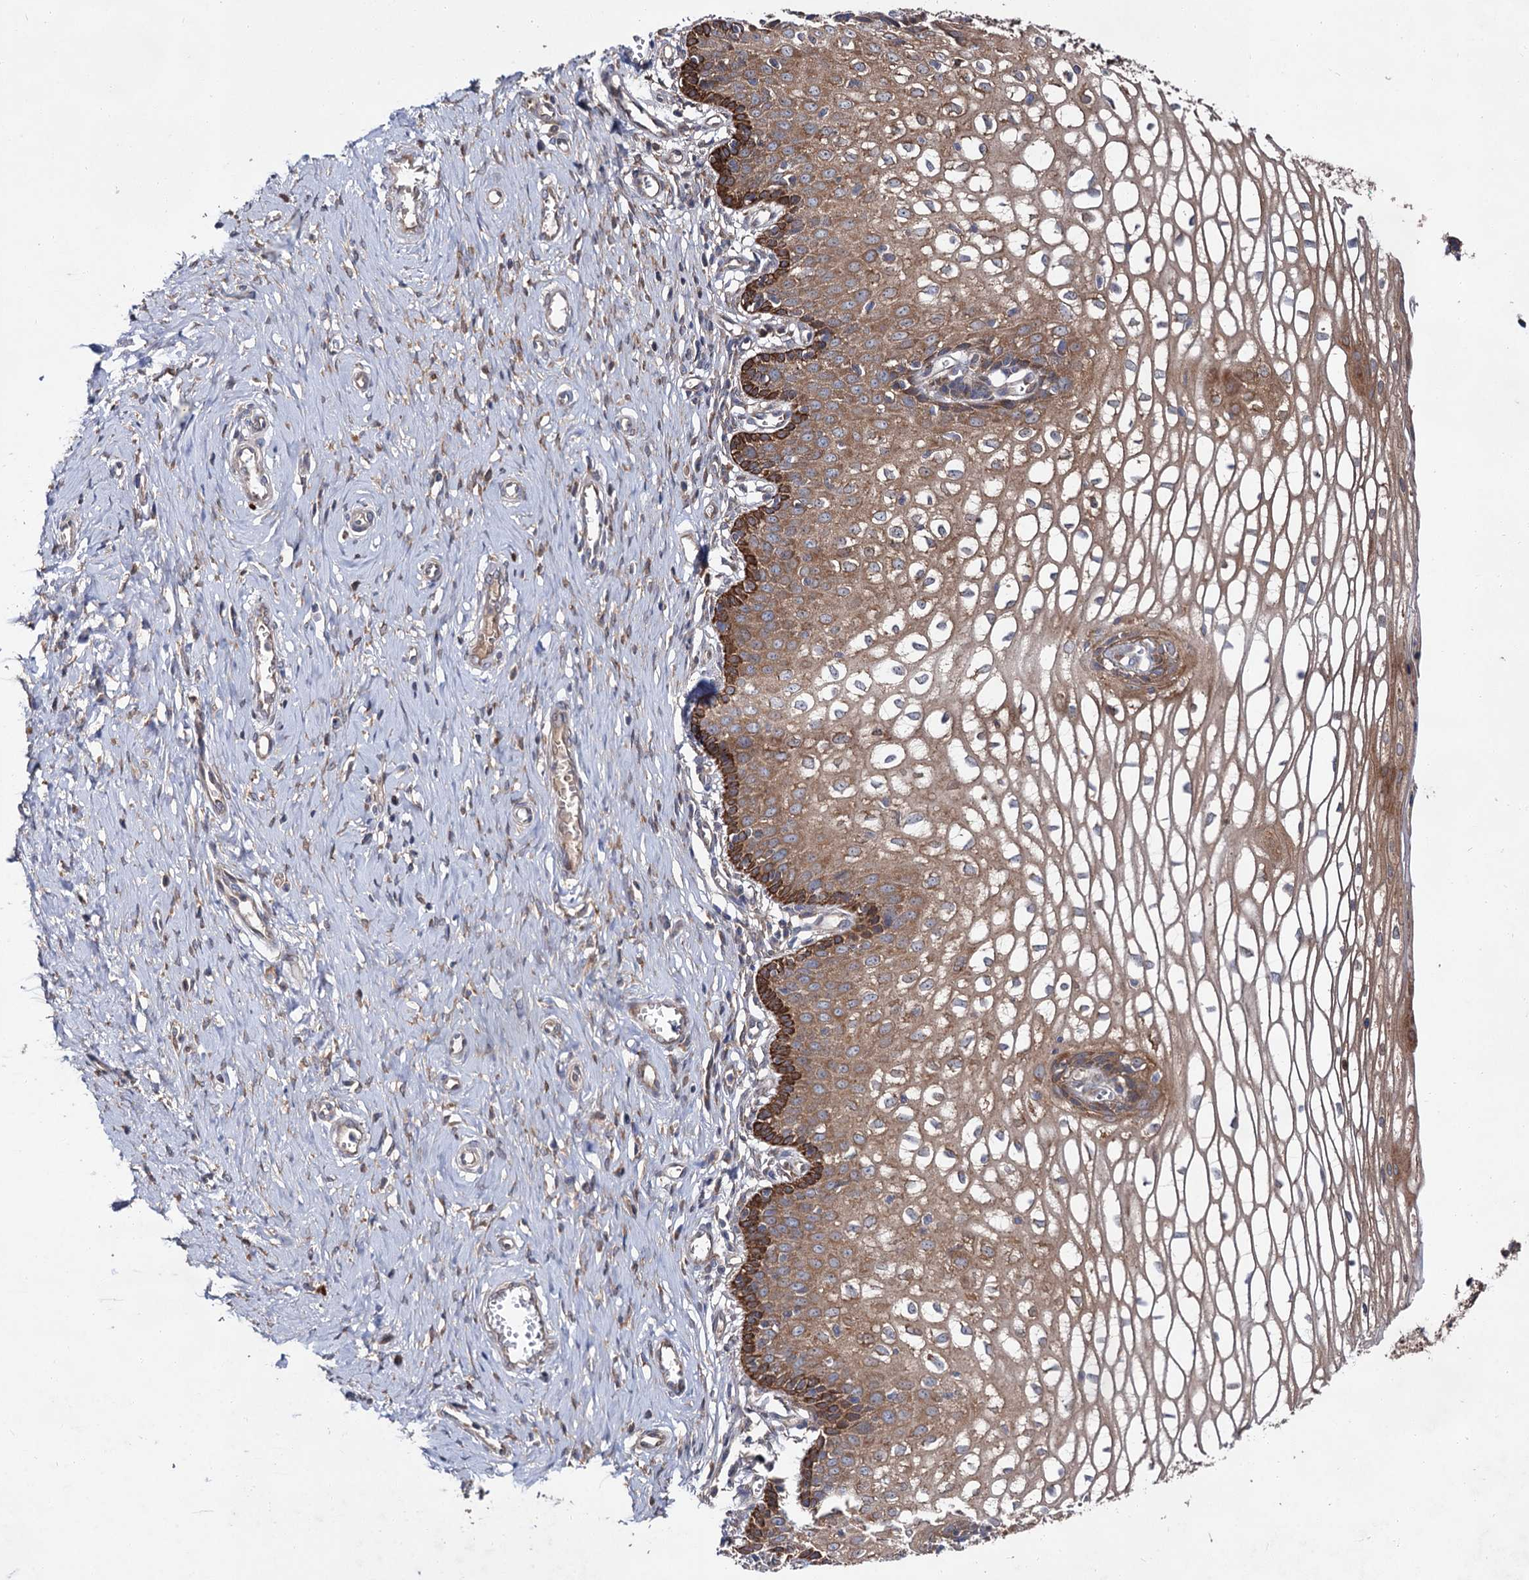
{"staining": {"intensity": "weak", "quantity": "<25%", "location": "cytoplasmic/membranous"}, "tissue": "cervix", "cell_type": "Glandular cells", "image_type": "normal", "snomed": [{"axis": "morphology", "description": "Normal tissue, NOS"}, {"axis": "morphology", "description": "Adenocarcinoma, NOS"}, {"axis": "topography", "description": "Cervix"}], "caption": "This is a photomicrograph of immunohistochemistry (IHC) staining of benign cervix, which shows no positivity in glandular cells. (Immunohistochemistry, brightfield microscopy, high magnification).", "gene": "NAA25", "patient": {"sex": "female", "age": 29}}